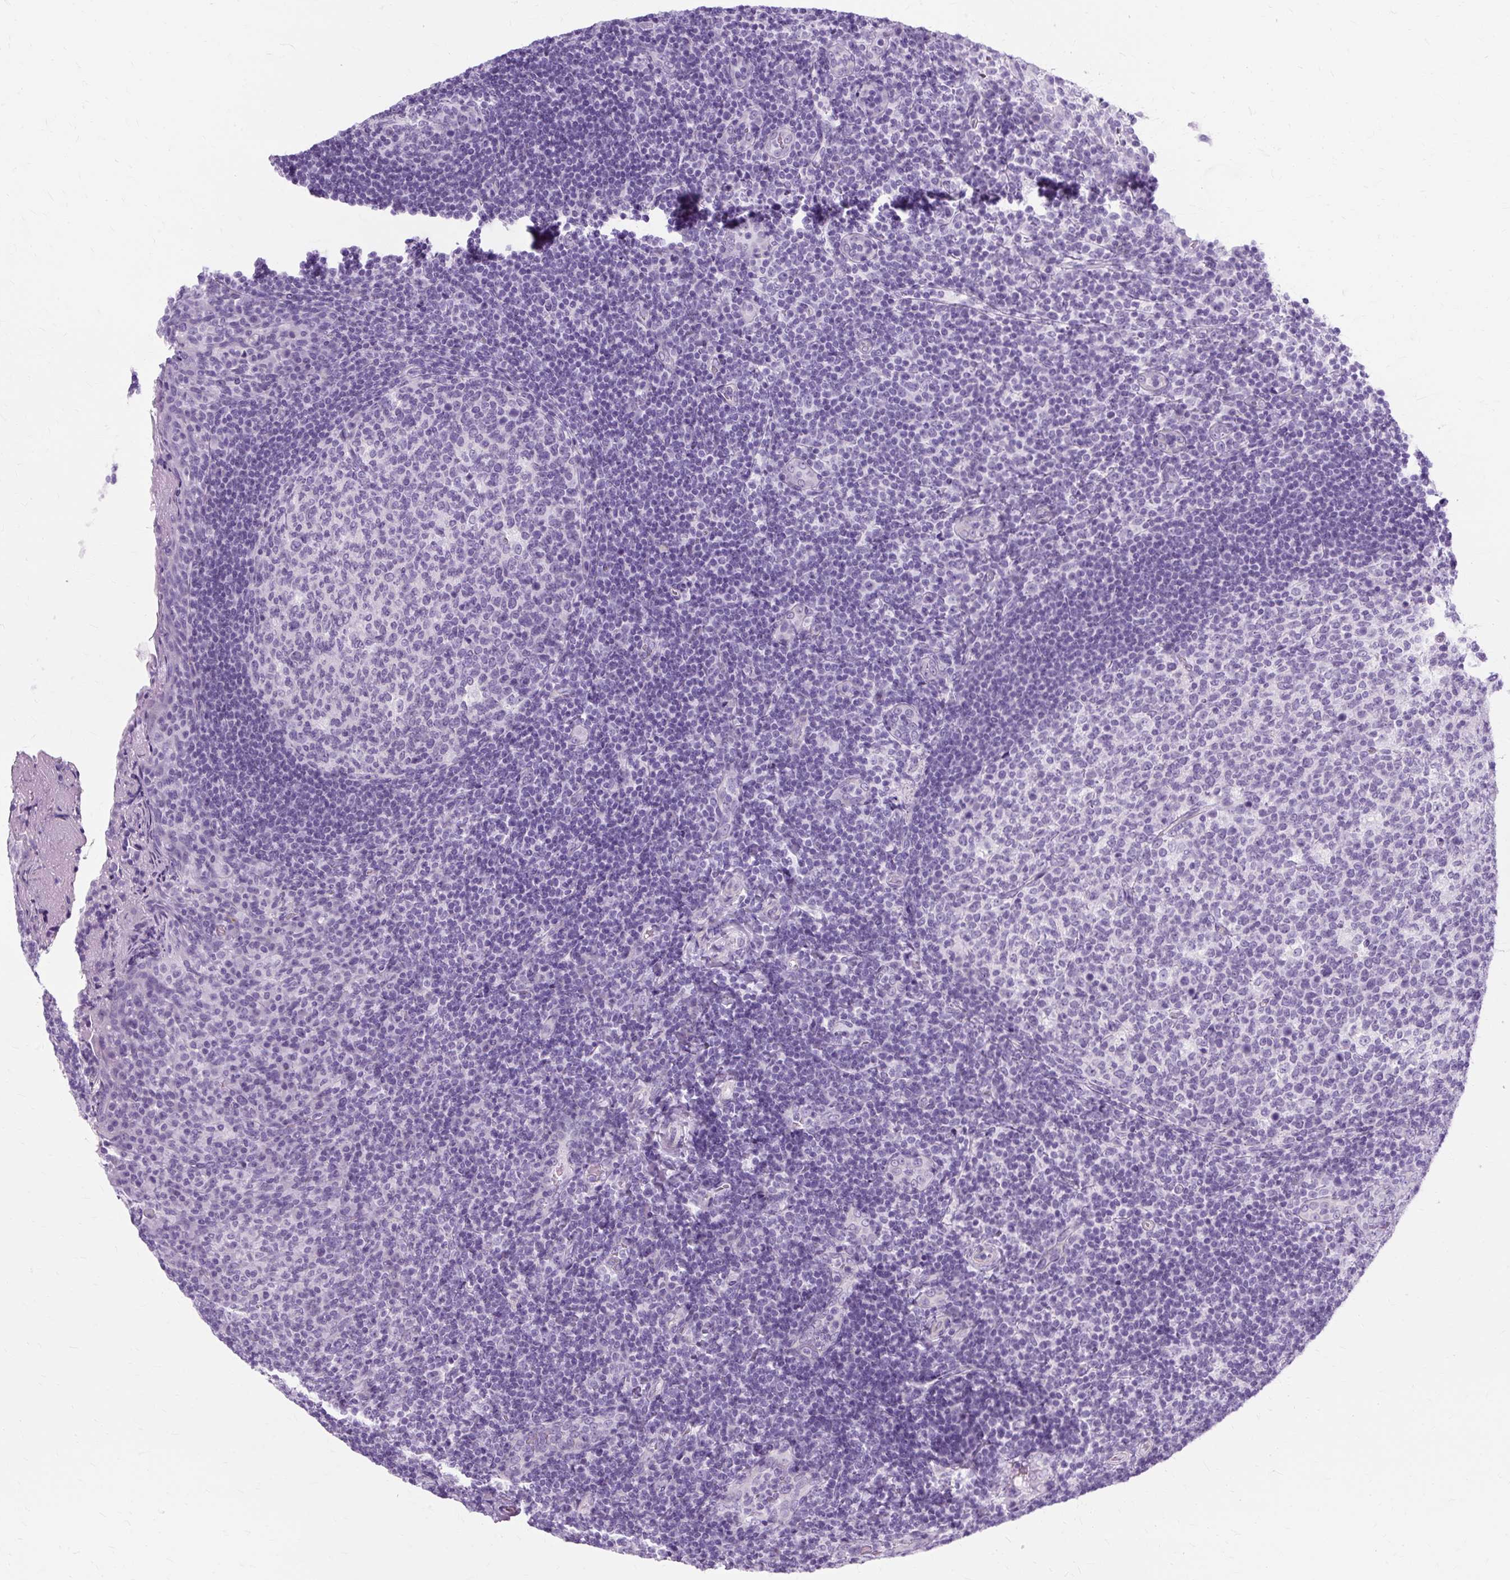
{"staining": {"intensity": "negative", "quantity": "none", "location": "none"}, "tissue": "tonsil", "cell_type": "Germinal center cells", "image_type": "normal", "snomed": [{"axis": "morphology", "description": "Normal tissue, NOS"}, {"axis": "topography", "description": "Tonsil"}], "caption": "DAB immunohistochemical staining of benign tonsil exhibits no significant expression in germinal center cells.", "gene": "TMEM89", "patient": {"sex": "female", "age": 10}}